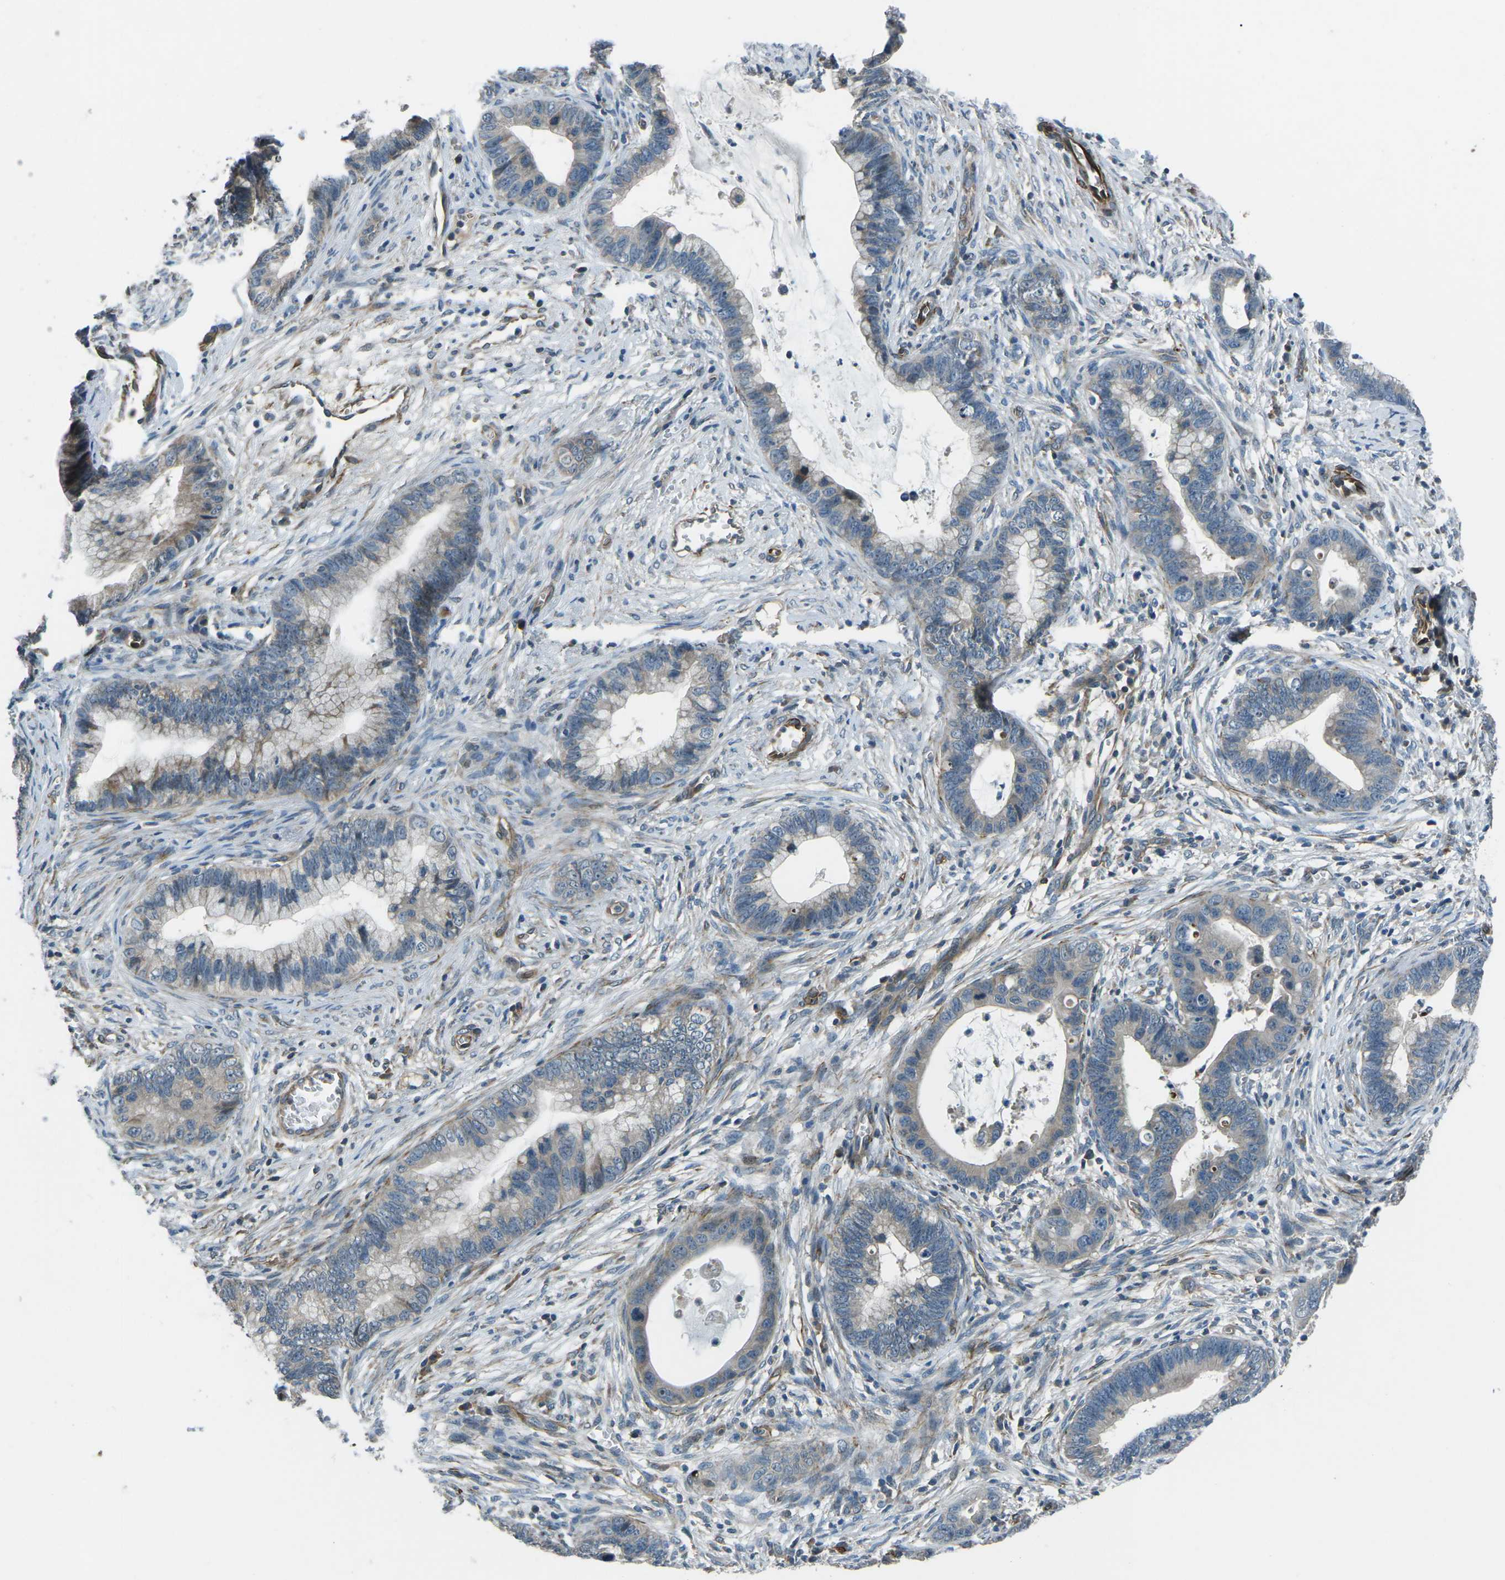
{"staining": {"intensity": "weak", "quantity": "<25%", "location": "cytoplasmic/membranous"}, "tissue": "cervical cancer", "cell_type": "Tumor cells", "image_type": "cancer", "snomed": [{"axis": "morphology", "description": "Adenocarcinoma, NOS"}, {"axis": "topography", "description": "Cervix"}], "caption": "The histopathology image exhibits no significant expression in tumor cells of cervical adenocarcinoma.", "gene": "AFAP1", "patient": {"sex": "female", "age": 44}}